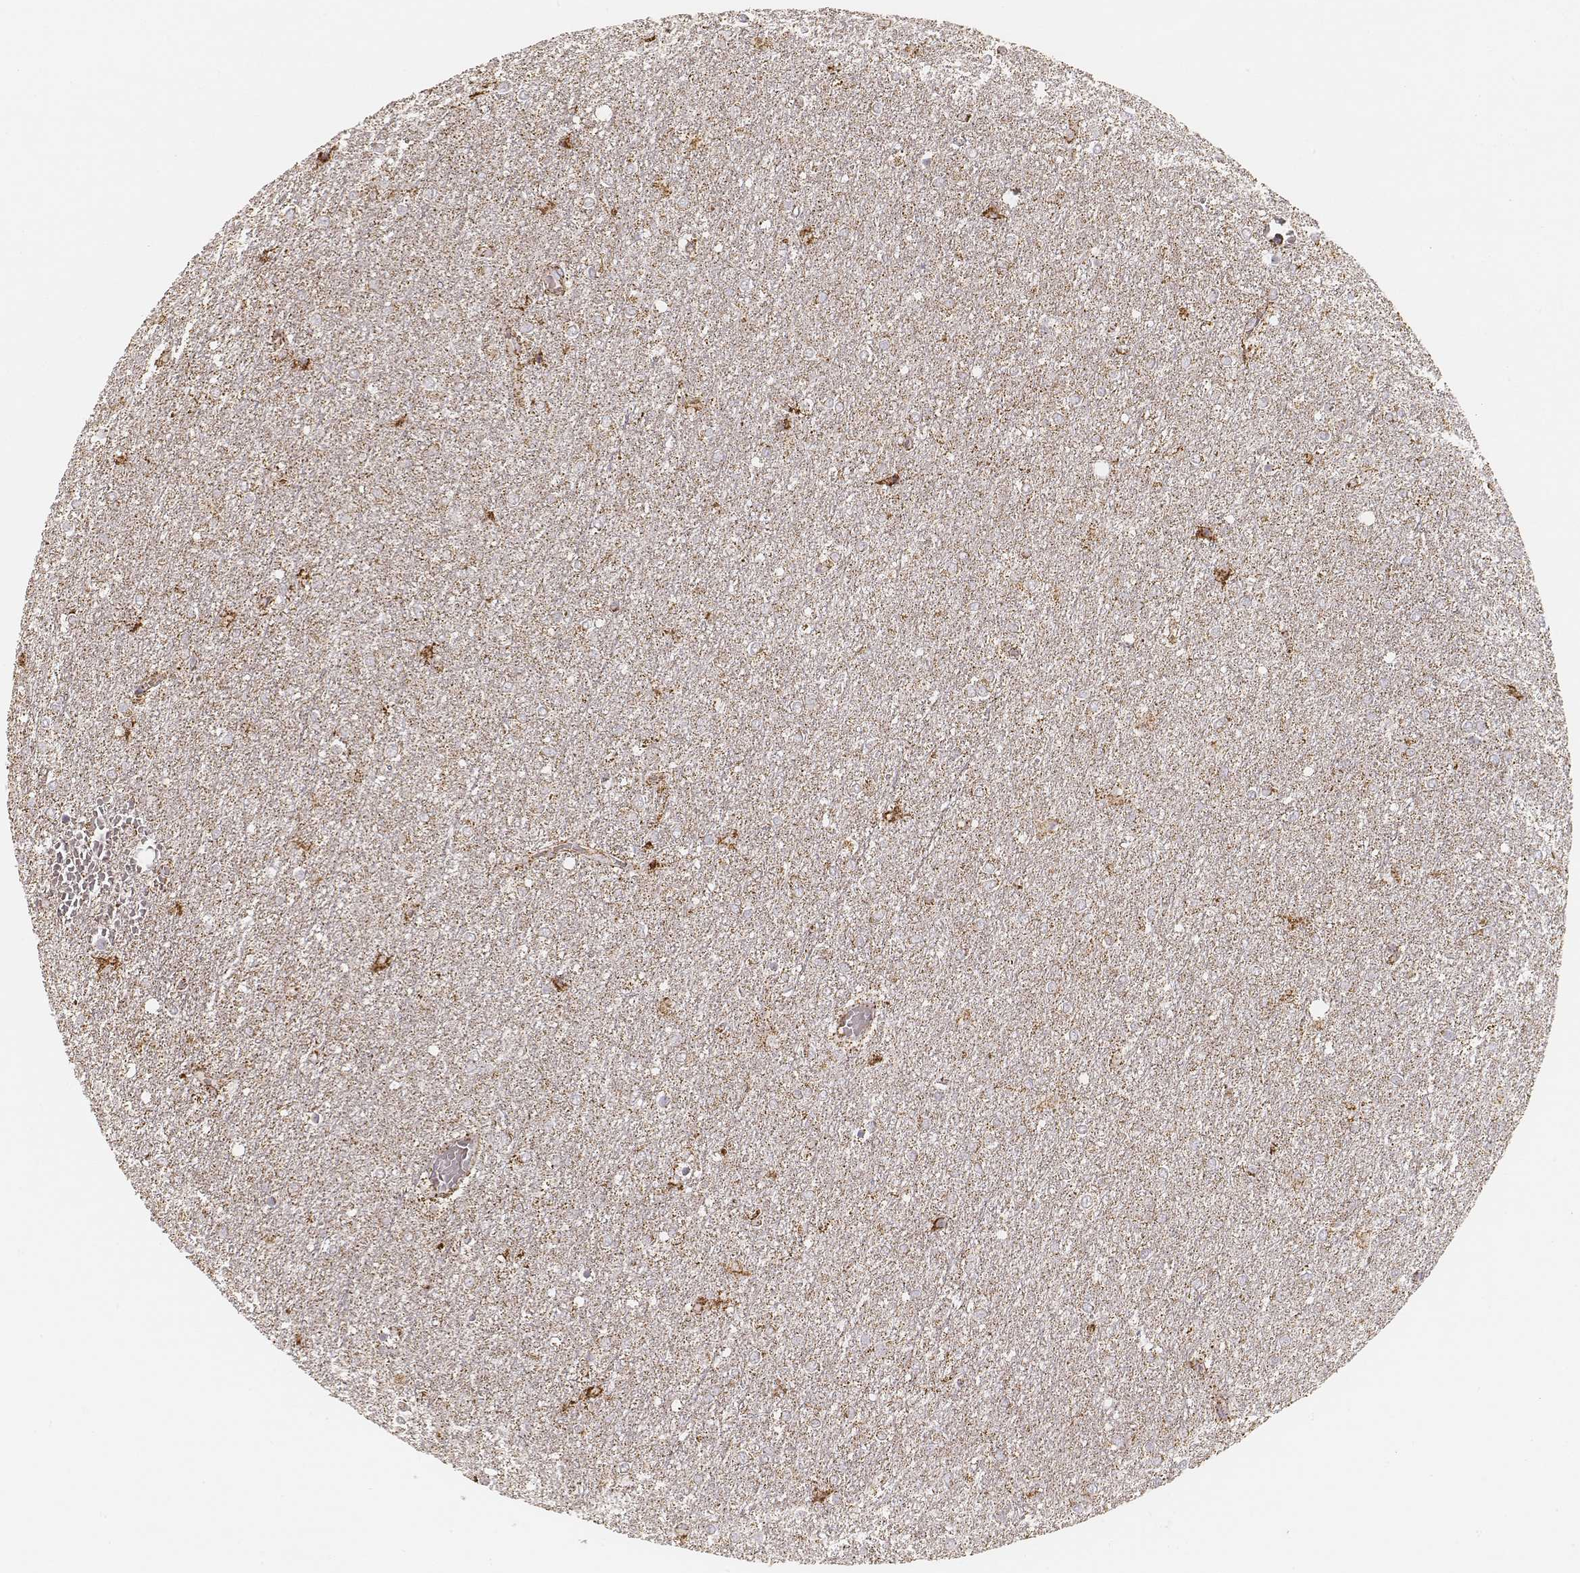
{"staining": {"intensity": "moderate", "quantity": ">75%", "location": "cytoplasmic/membranous"}, "tissue": "glioma", "cell_type": "Tumor cells", "image_type": "cancer", "snomed": [{"axis": "morphology", "description": "Glioma, malignant, High grade"}, {"axis": "topography", "description": "Brain"}], "caption": "Glioma was stained to show a protein in brown. There is medium levels of moderate cytoplasmic/membranous expression in approximately >75% of tumor cells.", "gene": "CS", "patient": {"sex": "female", "age": 61}}